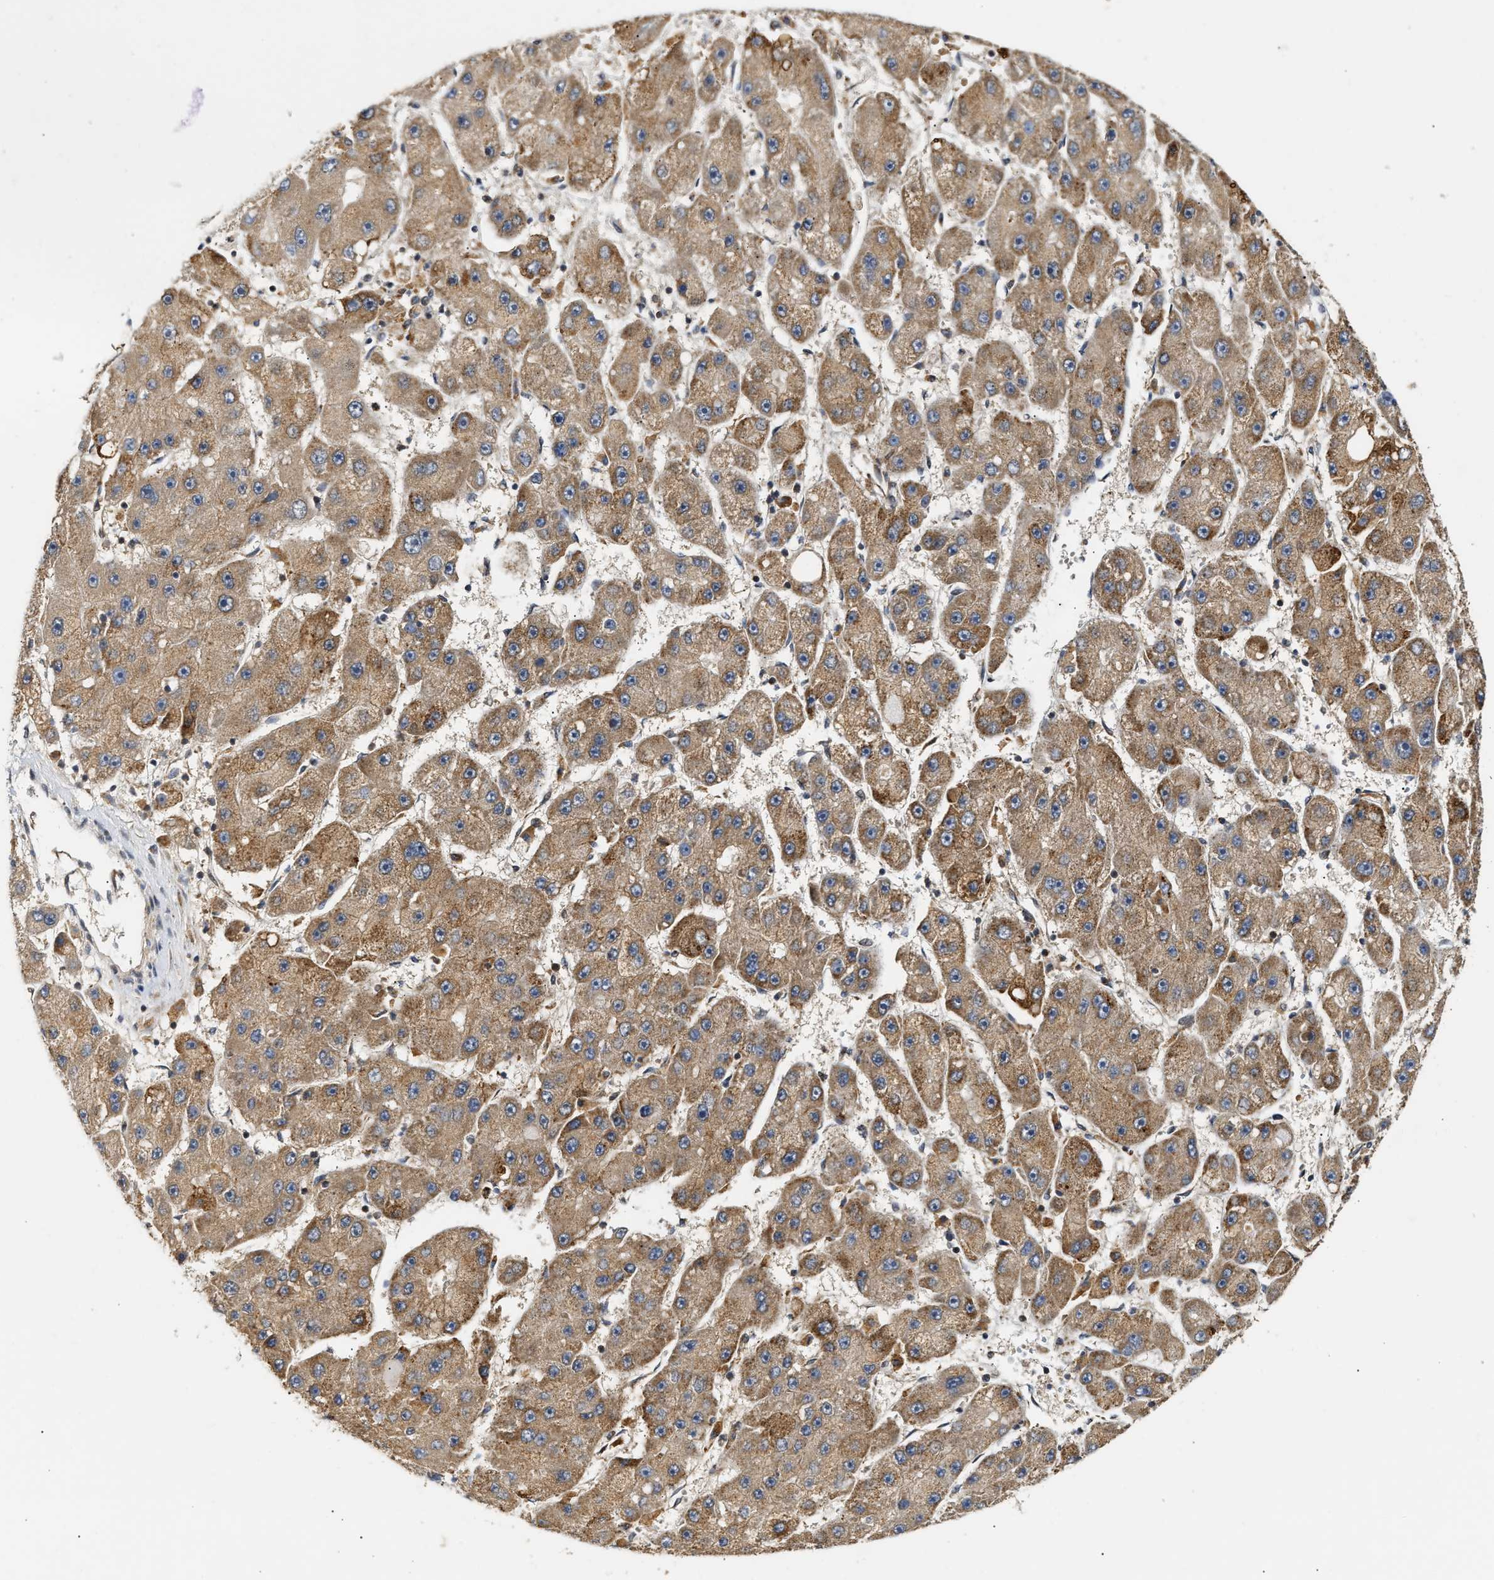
{"staining": {"intensity": "moderate", "quantity": ">75%", "location": "cytoplasmic/membranous"}, "tissue": "liver cancer", "cell_type": "Tumor cells", "image_type": "cancer", "snomed": [{"axis": "morphology", "description": "Carcinoma, Hepatocellular, NOS"}, {"axis": "topography", "description": "Liver"}], "caption": "Liver cancer (hepatocellular carcinoma) was stained to show a protein in brown. There is medium levels of moderate cytoplasmic/membranous expression in about >75% of tumor cells.", "gene": "EXTL2", "patient": {"sex": "female", "age": 61}}